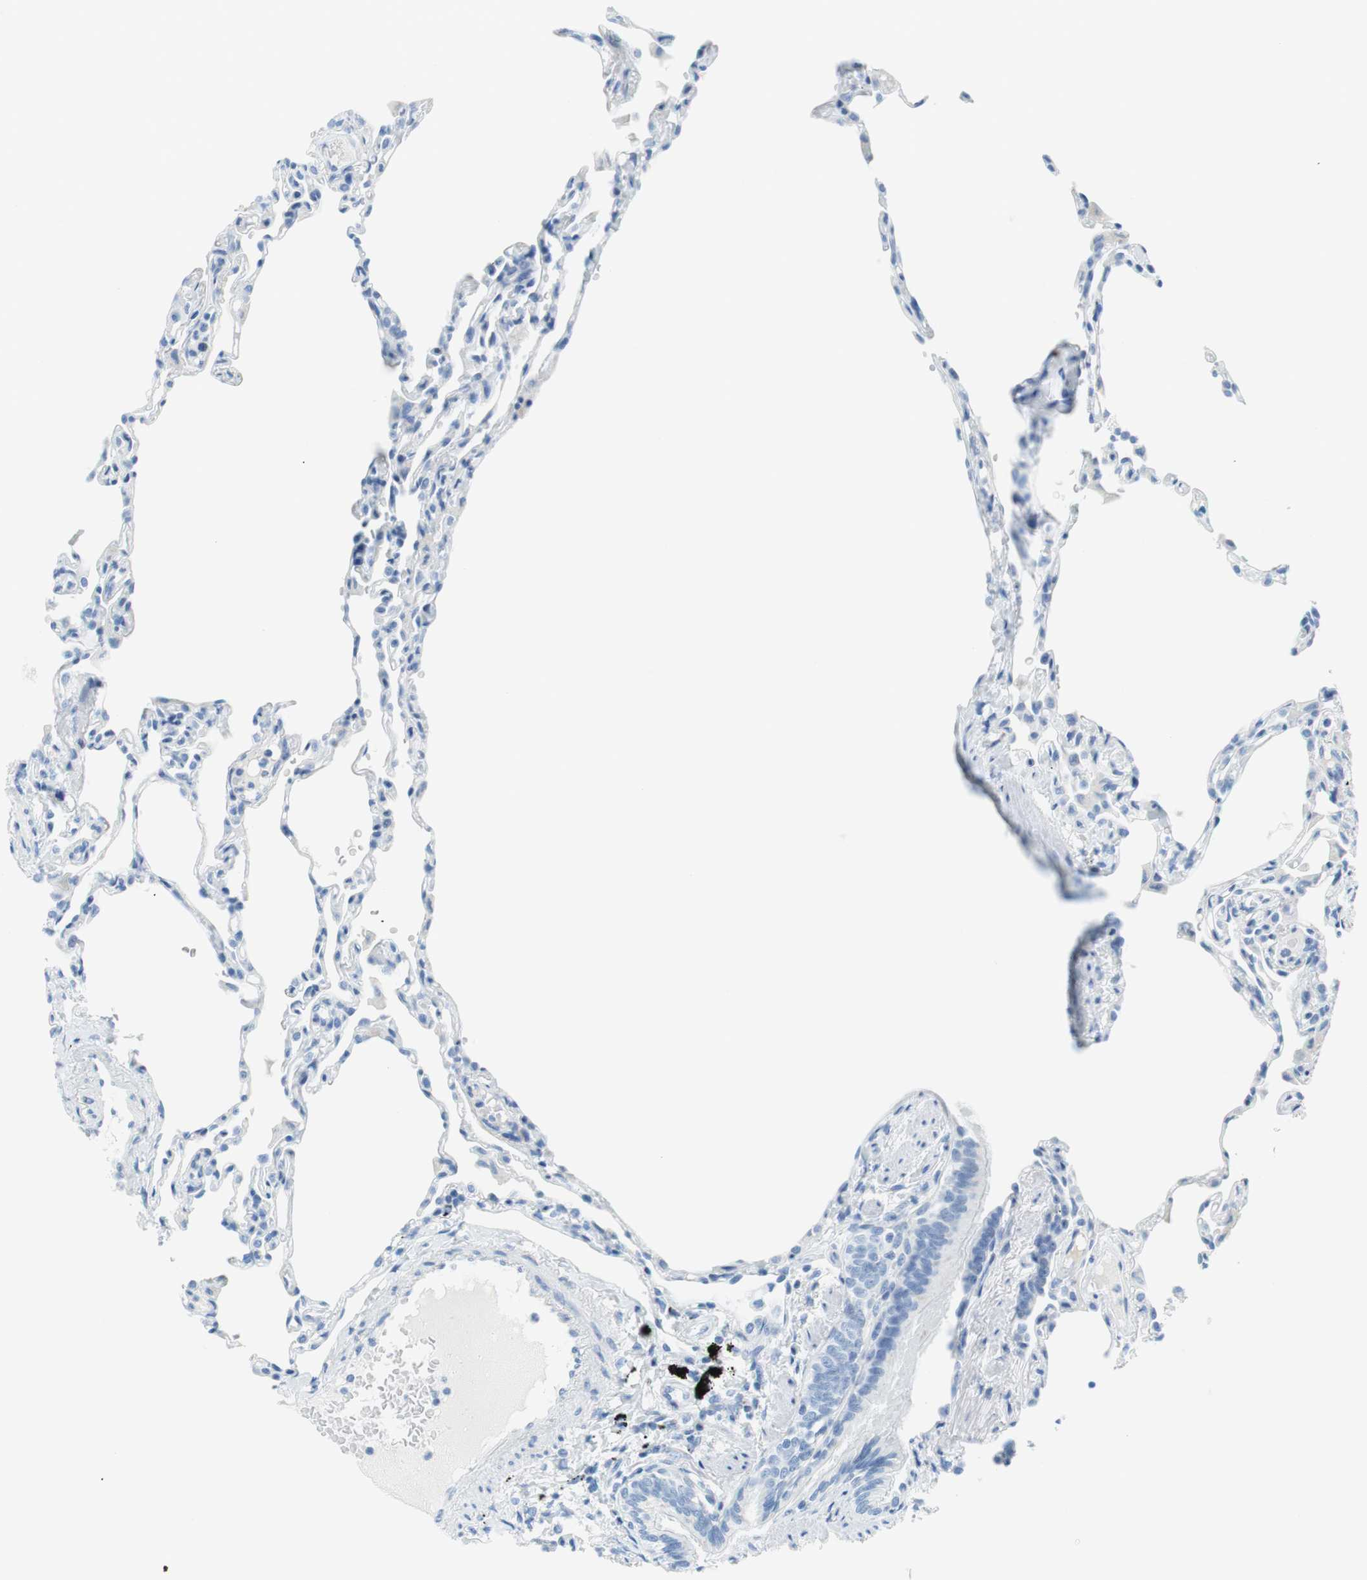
{"staining": {"intensity": "negative", "quantity": "none", "location": "none"}, "tissue": "lung", "cell_type": "Alveolar cells", "image_type": "normal", "snomed": [{"axis": "morphology", "description": "Normal tissue, NOS"}, {"axis": "topography", "description": "Lung"}], "caption": "This is an immunohistochemistry (IHC) photomicrograph of unremarkable human lung. There is no staining in alveolar cells.", "gene": "MYH1", "patient": {"sex": "female", "age": 49}}